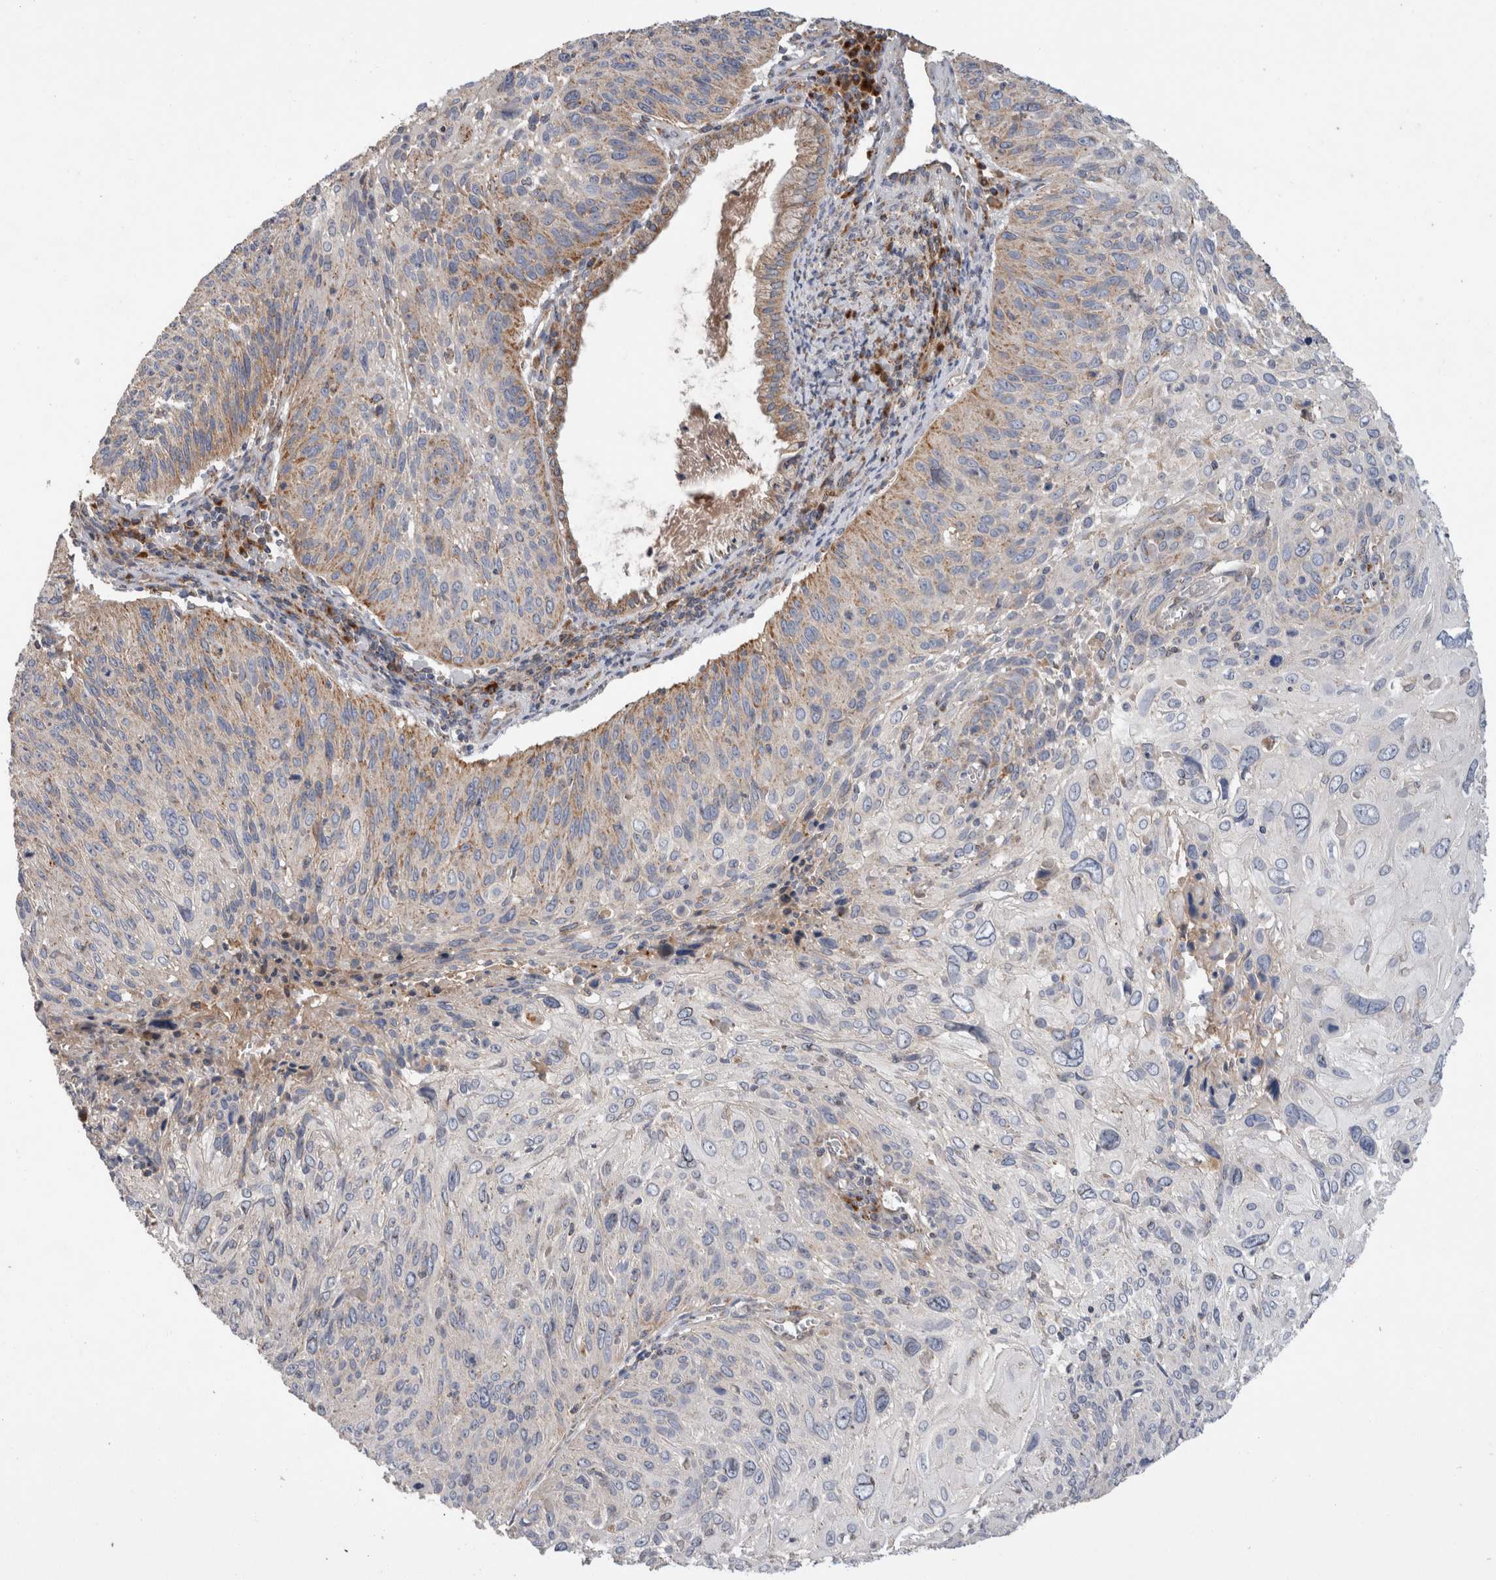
{"staining": {"intensity": "moderate", "quantity": "<25%", "location": "cytoplasmic/membranous"}, "tissue": "cervical cancer", "cell_type": "Tumor cells", "image_type": "cancer", "snomed": [{"axis": "morphology", "description": "Squamous cell carcinoma, NOS"}, {"axis": "topography", "description": "Cervix"}], "caption": "A photomicrograph showing moderate cytoplasmic/membranous staining in about <25% of tumor cells in cervical cancer, as visualized by brown immunohistochemical staining.", "gene": "IARS2", "patient": {"sex": "female", "age": 51}}